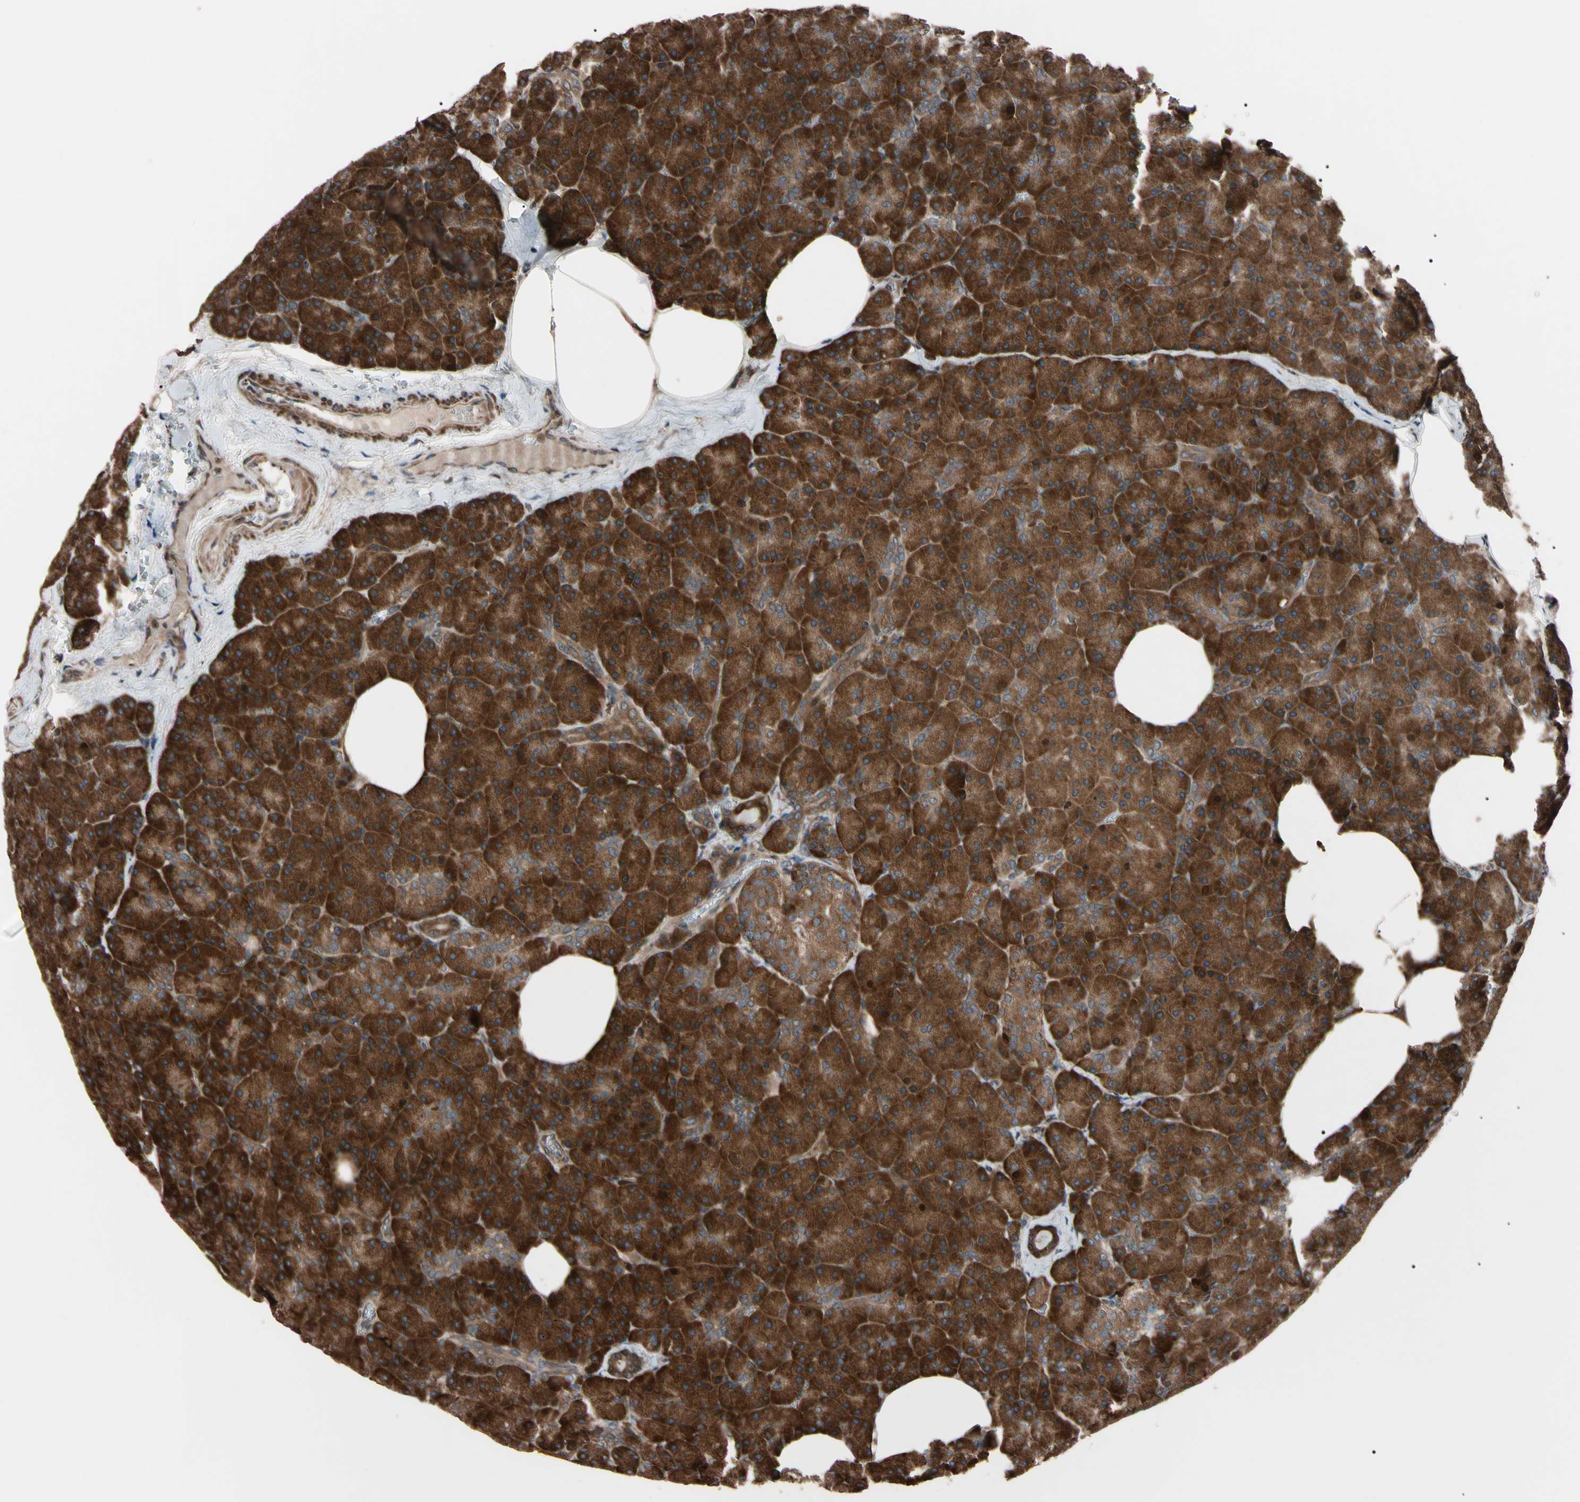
{"staining": {"intensity": "strong", "quantity": ">75%", "location": "cytoplasmic/membranous"}, "tissue": "pancreas", "cell_type": "Exocrine glandular cells", "image_type": "normal", "snomed": [{"axis": "morphology", "description": "Normal tissue, NOS"}, {"axis": "topography", "description": "Pancreas"}], "caption": "Immunohistochemistry of benign pancreas displays high levels of strong cytoplasmic/membranous expression in about >75% of exocrine glandular cells. (DAB (3,3'-diaminobenzidine) = brown stain, brightfield microscopy at high magnification).", "gene": "GUCY1B1", "patient": {"sex": "female", "age": 35}}